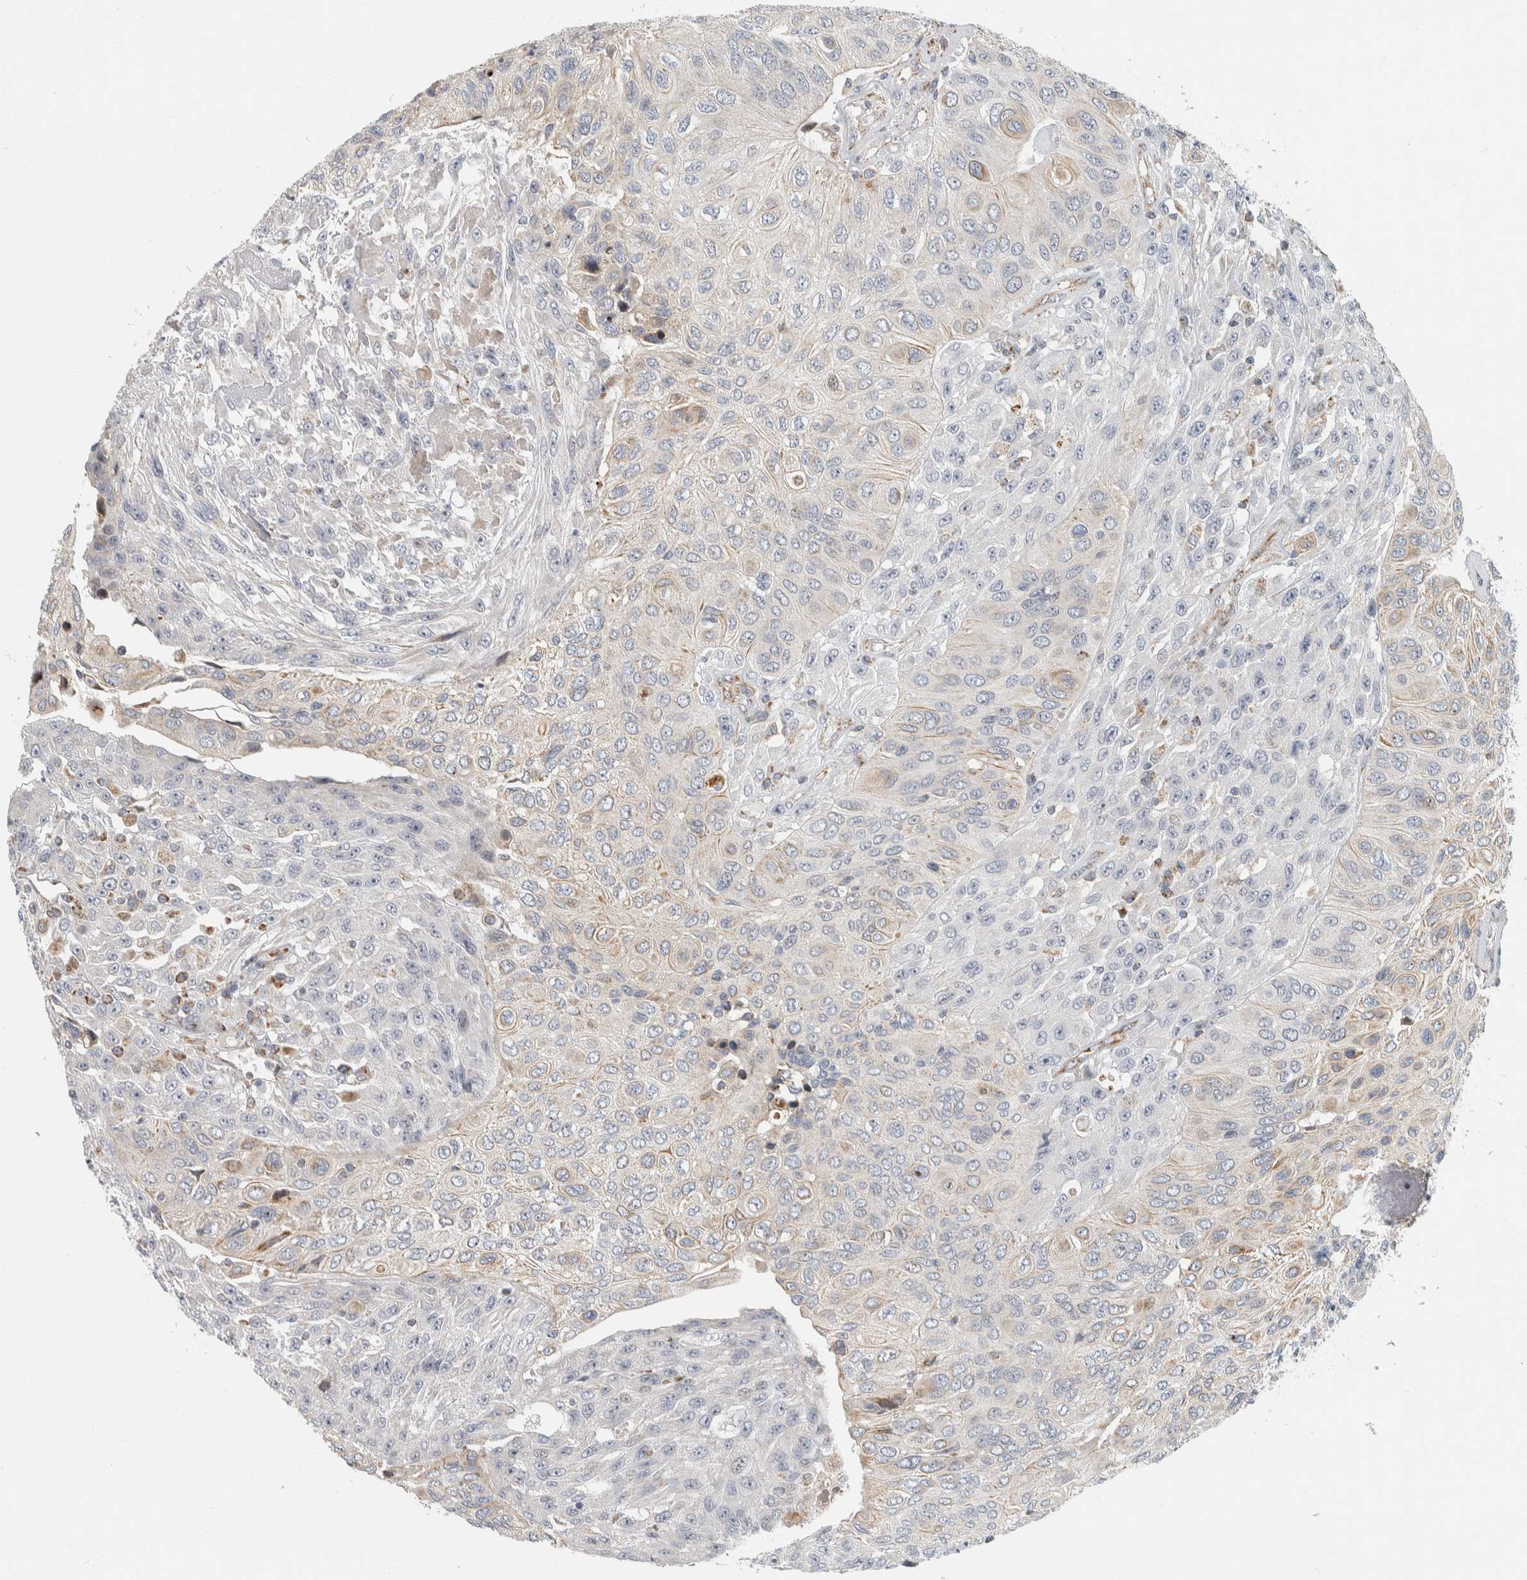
{"staining": {"intensity": "weak", "quantity": "<25%", "location": "cytoplasmic/membranous"}, "tissue": "urothelial cancer", "cell_type": "Tumor cells", "image_type": "cancer", "snomed": [{"axis": "morphology", "description": "Urothelial carcinoma, High grade"}, {"axis": "topography", "description": "Urinary bladder"}], "caption": "Tumor cells are negative for protein expression in human urothelial cancer.", "gene": "AFP", "patient": {"sex": "male", "age": 66}}